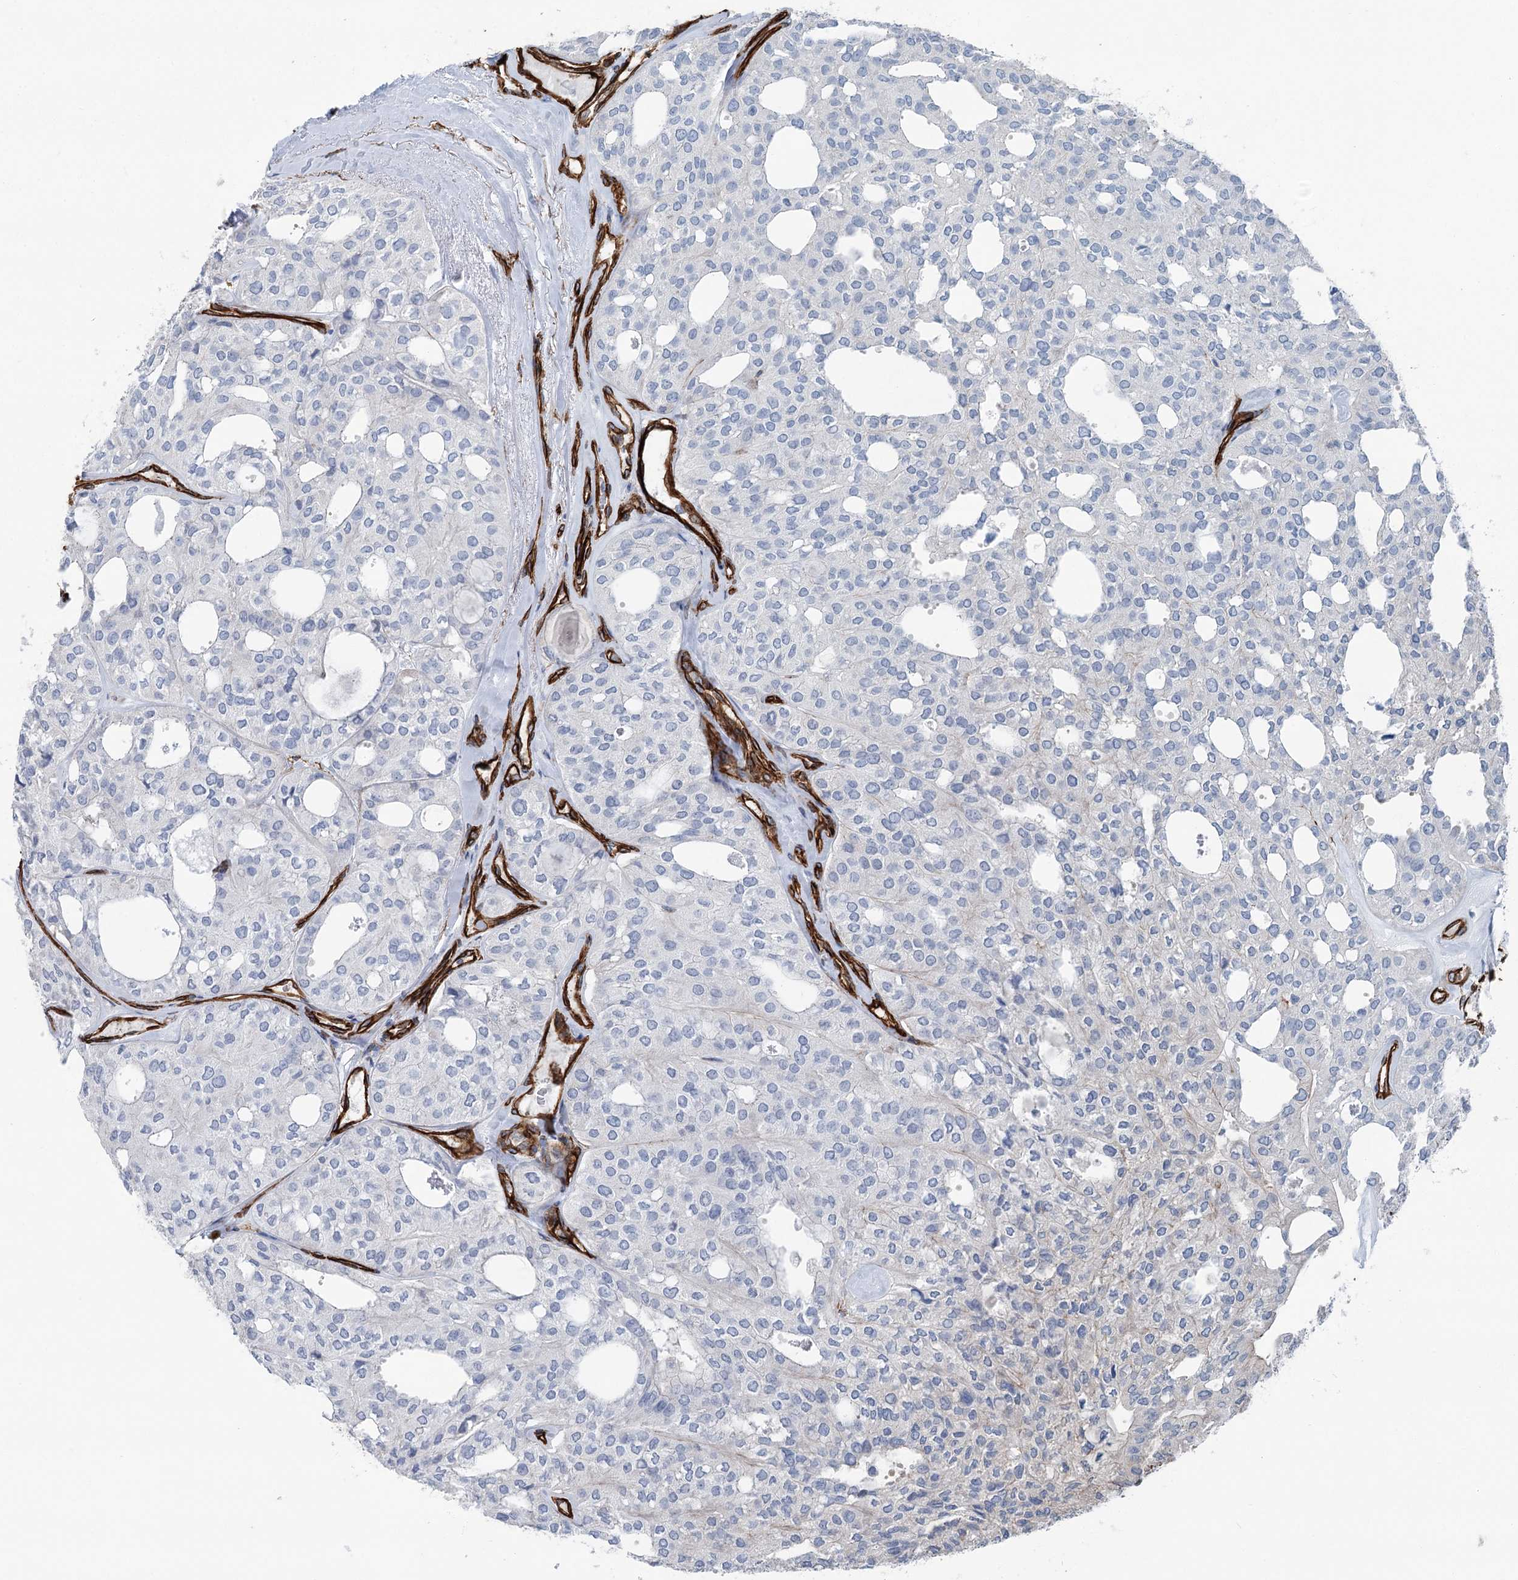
{"staining": {"intensity": "negative", "quantity": "none", "location": "none"}, "tissue": "thyroid cancer", "cell_type": "Tumor cells", "image_type": "cancer", "snomed": [{"axis": "morphology", "description": "Follicular adenoma carcinoma, NOS"}, {"axis": "topography", "description": "Thyroid gland"}], "caption": "DAB immunohistochemical staining of human thyroid cancer (follicular adenoma carcinoma) reveals no significant positivity in tumor cells. (DAB immunohistochemistry, high magnification).", "gene": "IQSEC1", "patient": {"sex": "male", "age": 75}}